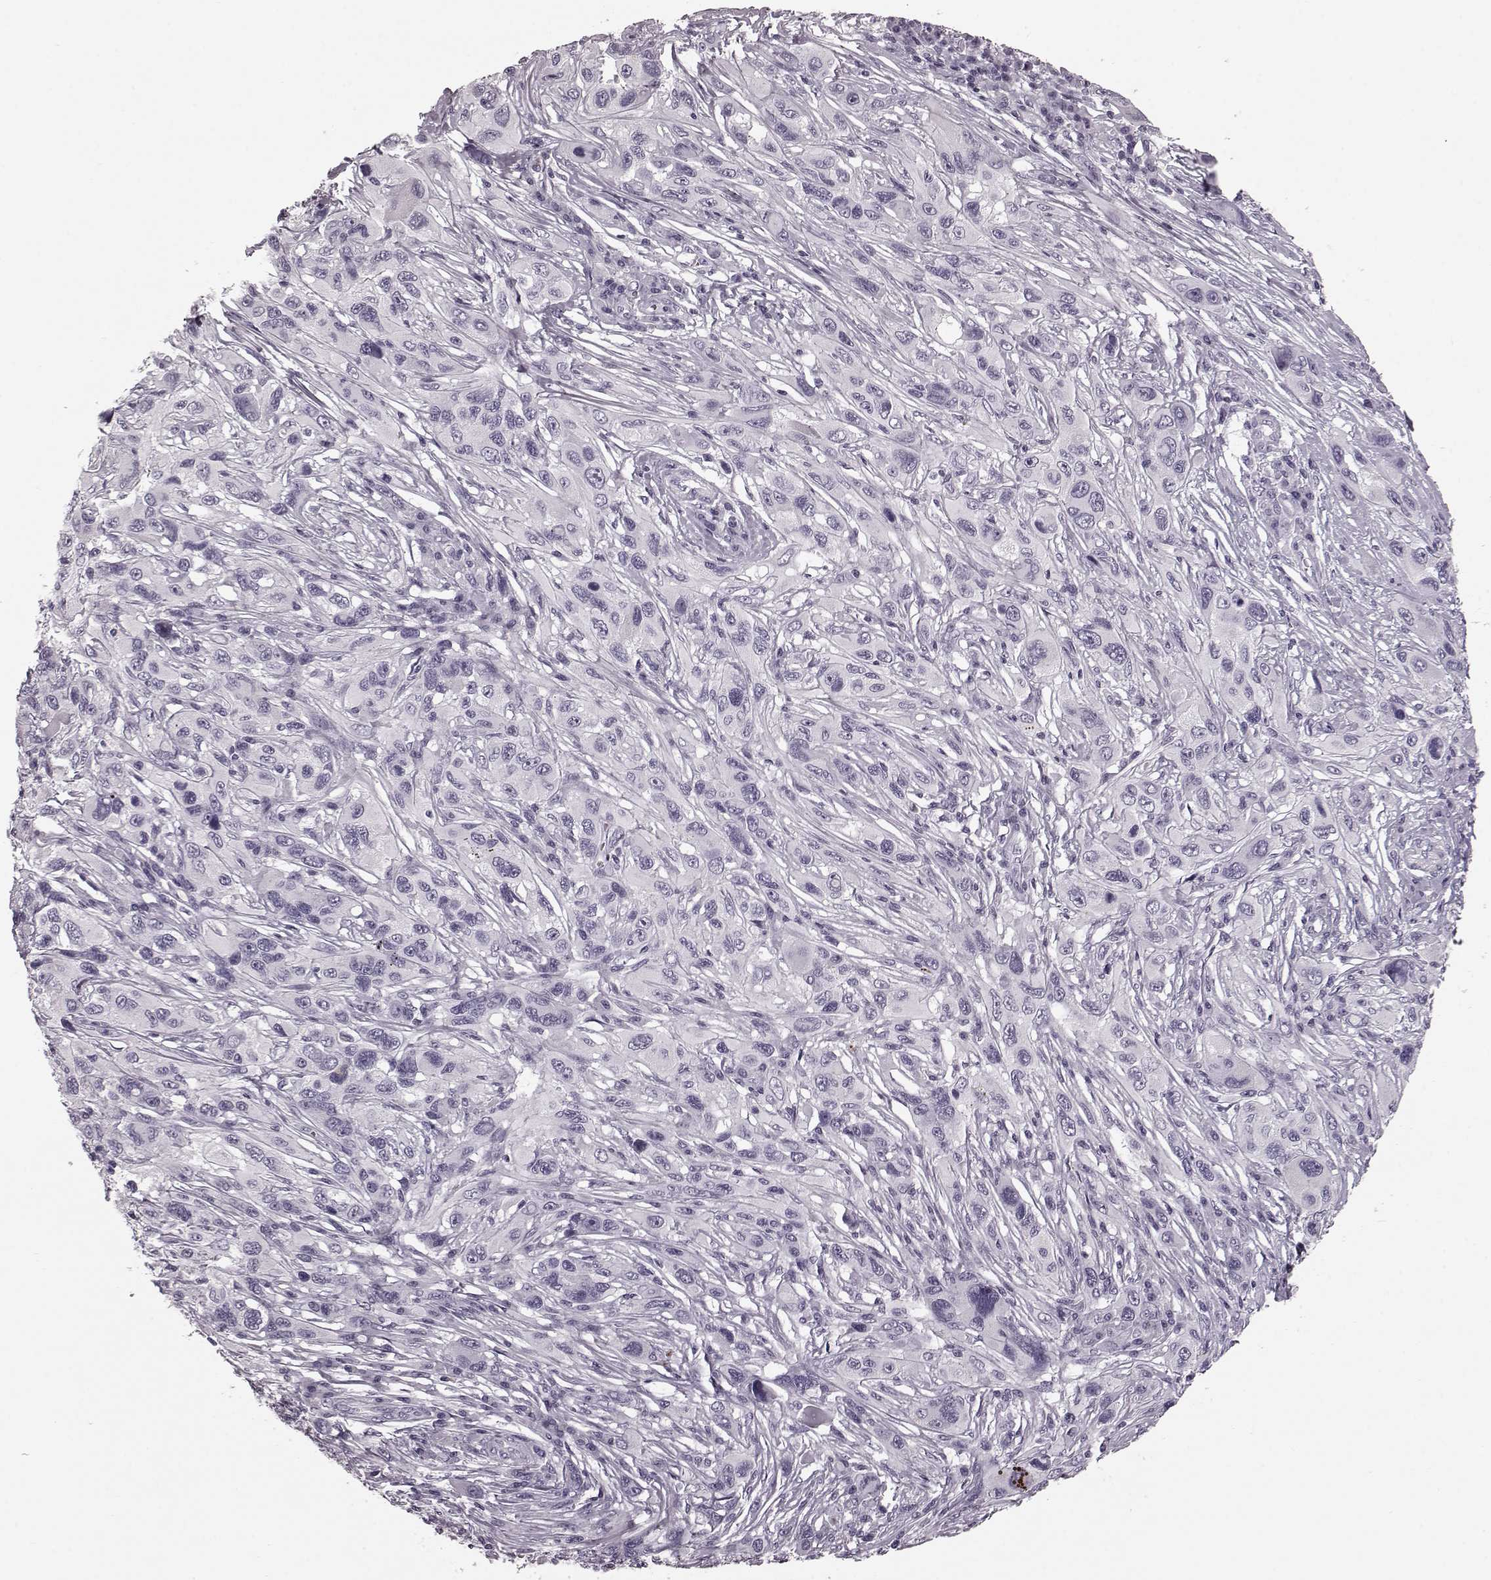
{"staining": {"intensity": "negative", "quantity": "none", "location": "none"}, "tissue": "melanoma", "cell_type": "Tumor cells", "image_type": "cancer", "snomed": [{"axis": "morphology", "description": "Malignant melanoma, NOS"}, {"axis": "topography", "description": "Skin"}], "caption": "Tumor cells are negative for brown protein staining in melanoma.", "gene": "CST7", "patient": {"sex": "male", "age": 53}}